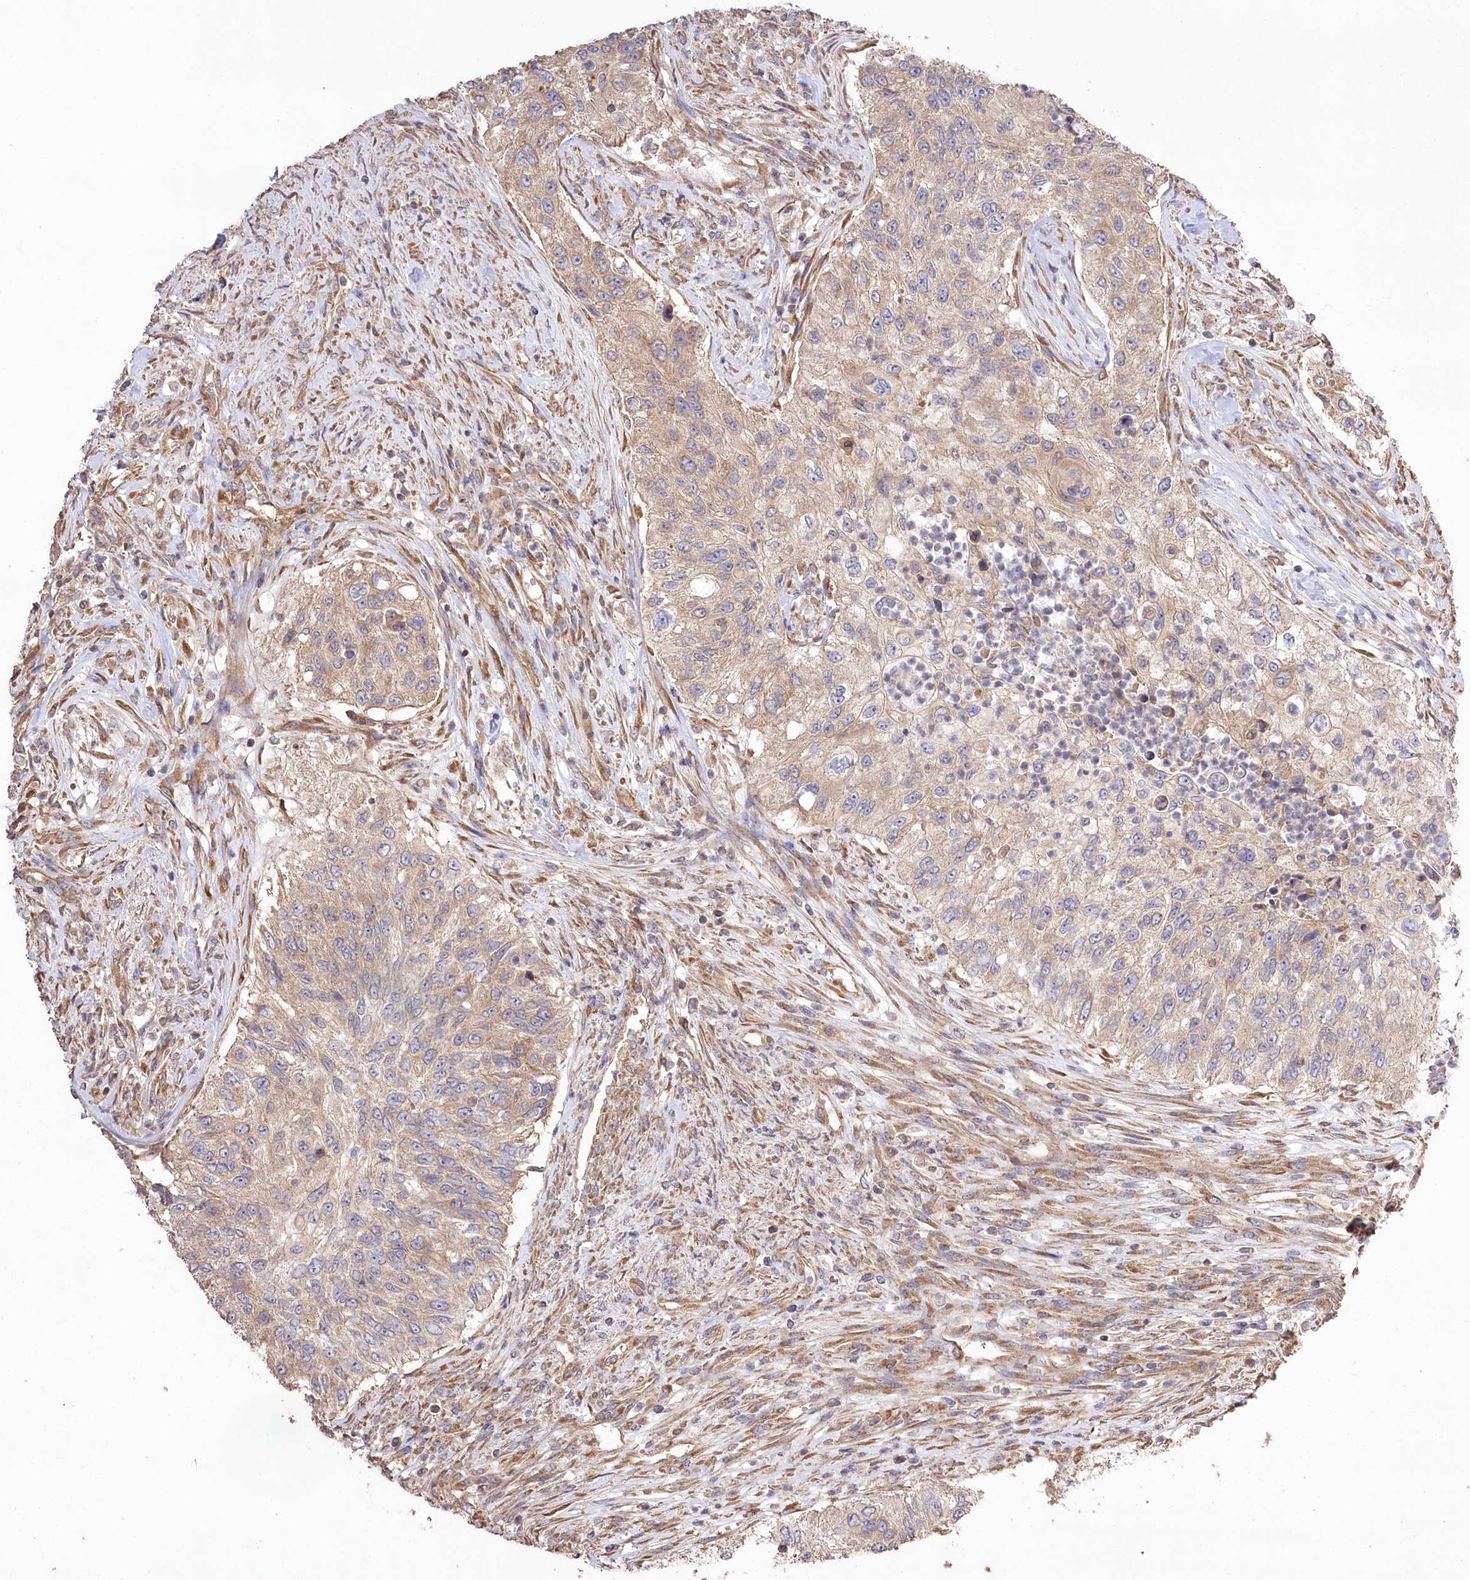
{"staining": {"intensity": "weak", "quantity": "25%-75%", "location": "cytoplasmic/membranous"}, "tissue": "urothelial cancer", "cell_type": "Tumor cells", "image_type": "cancer", "snomed": [{"axis": "morphology", "description": "Urothelial carcinoma, High grade"}, {"axis": "topography", "description": "Urinary bladder"}], "caption": "Urothelial cancer stained with a protein marker displays weak staining in tumor cells.", "gene": "PRSS53", "patient": {"sex": "female", "age": 60}}